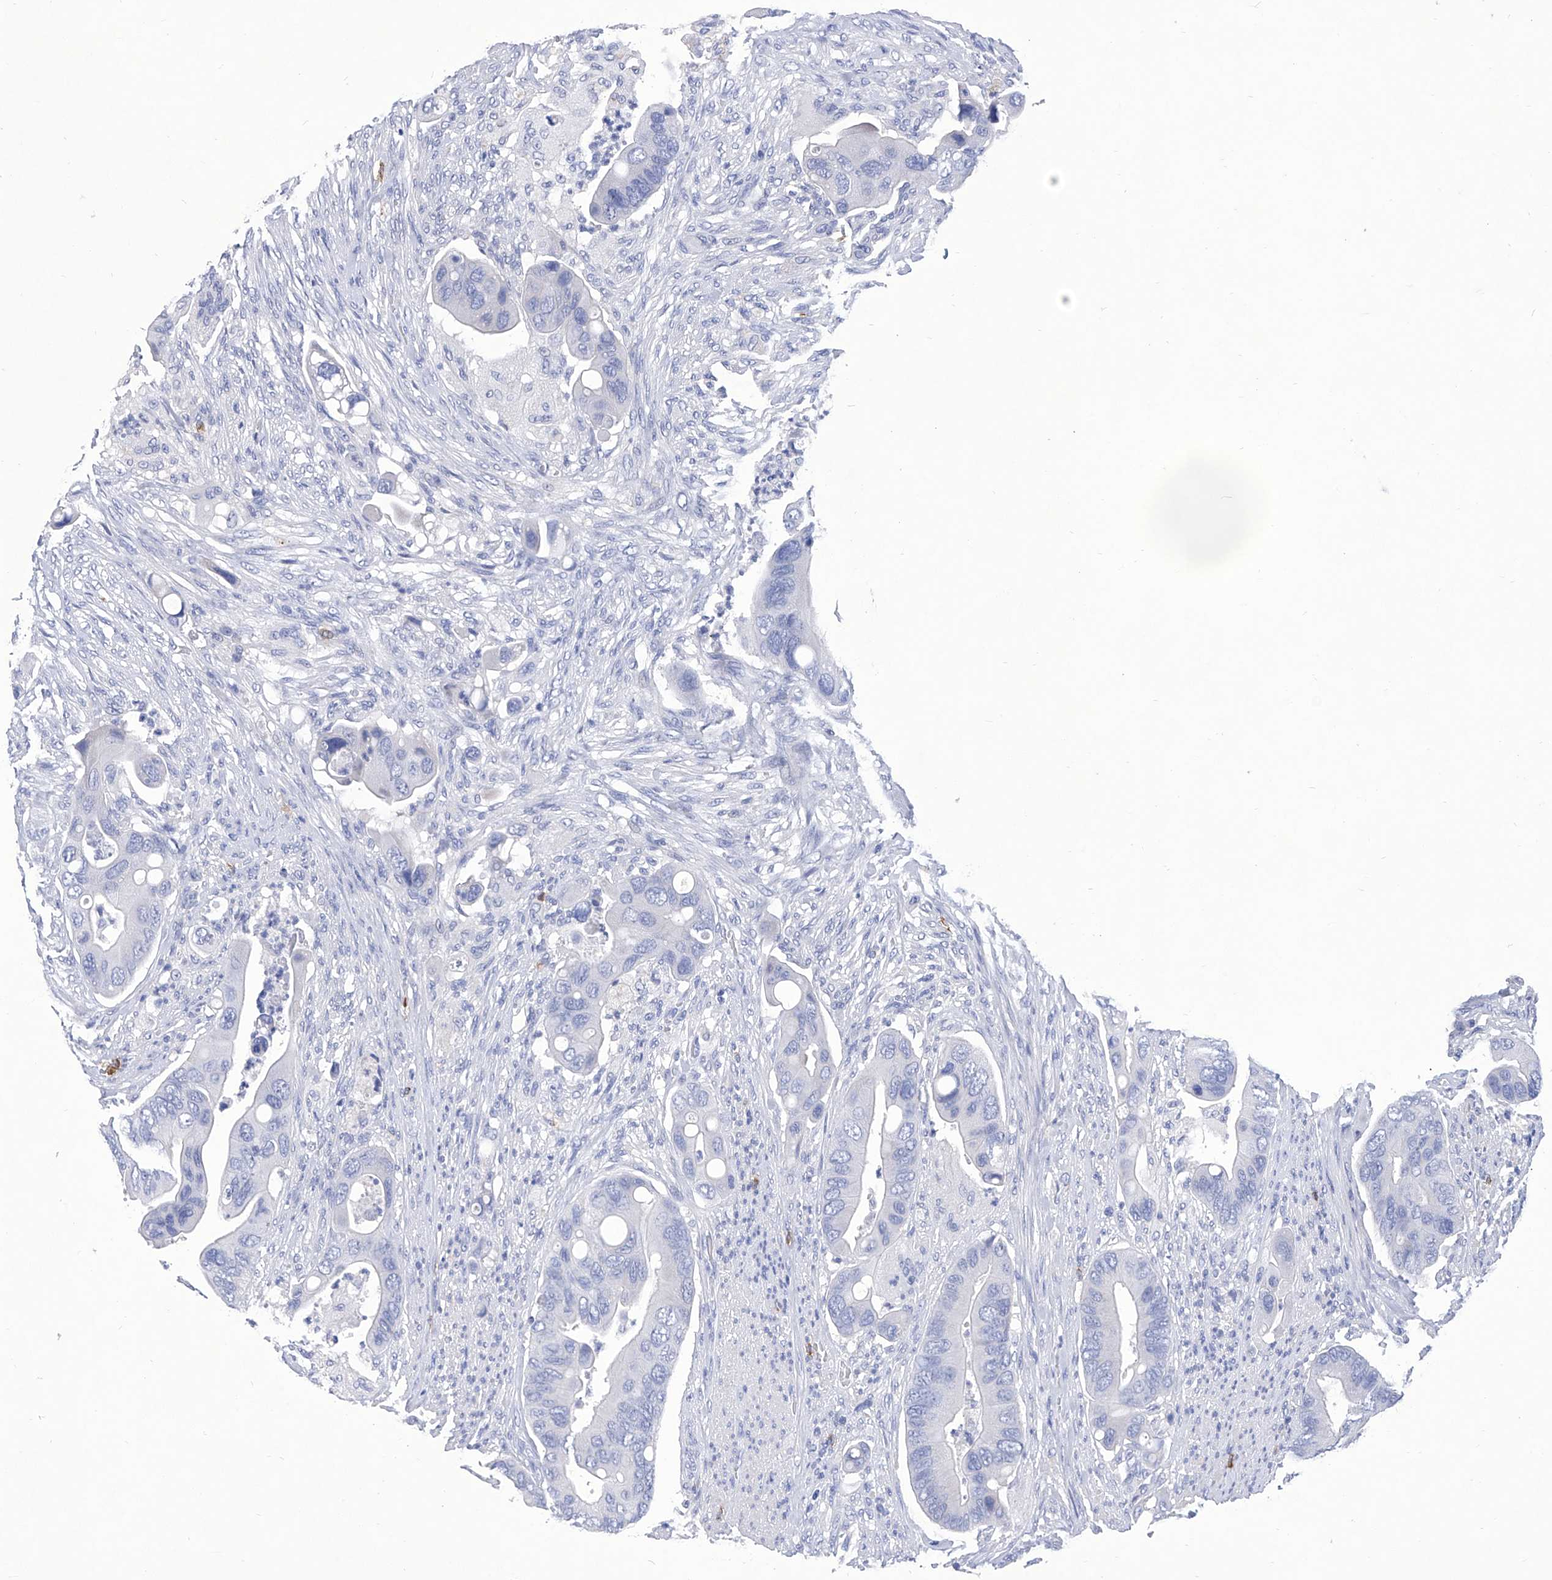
{"staining": {"intensity": "negative", "quantity": "none", "location": "none"}, "tissue": "colorectal cancer", "cell_type": "Tumor cells", "image_type": "cancer", "snomed": [{"axis": "morphology", "description": "Adenocarcinoma, NOS"}, {"axis": "topography", "description": "Rectum"}], "caption": "This is a photomicrograph of immunohistochemistry staining of colorectal cancer, which shows no staining in tumor cells.", "gene": "IFNL2", "patient": {"sex": "female", "age": 57}}